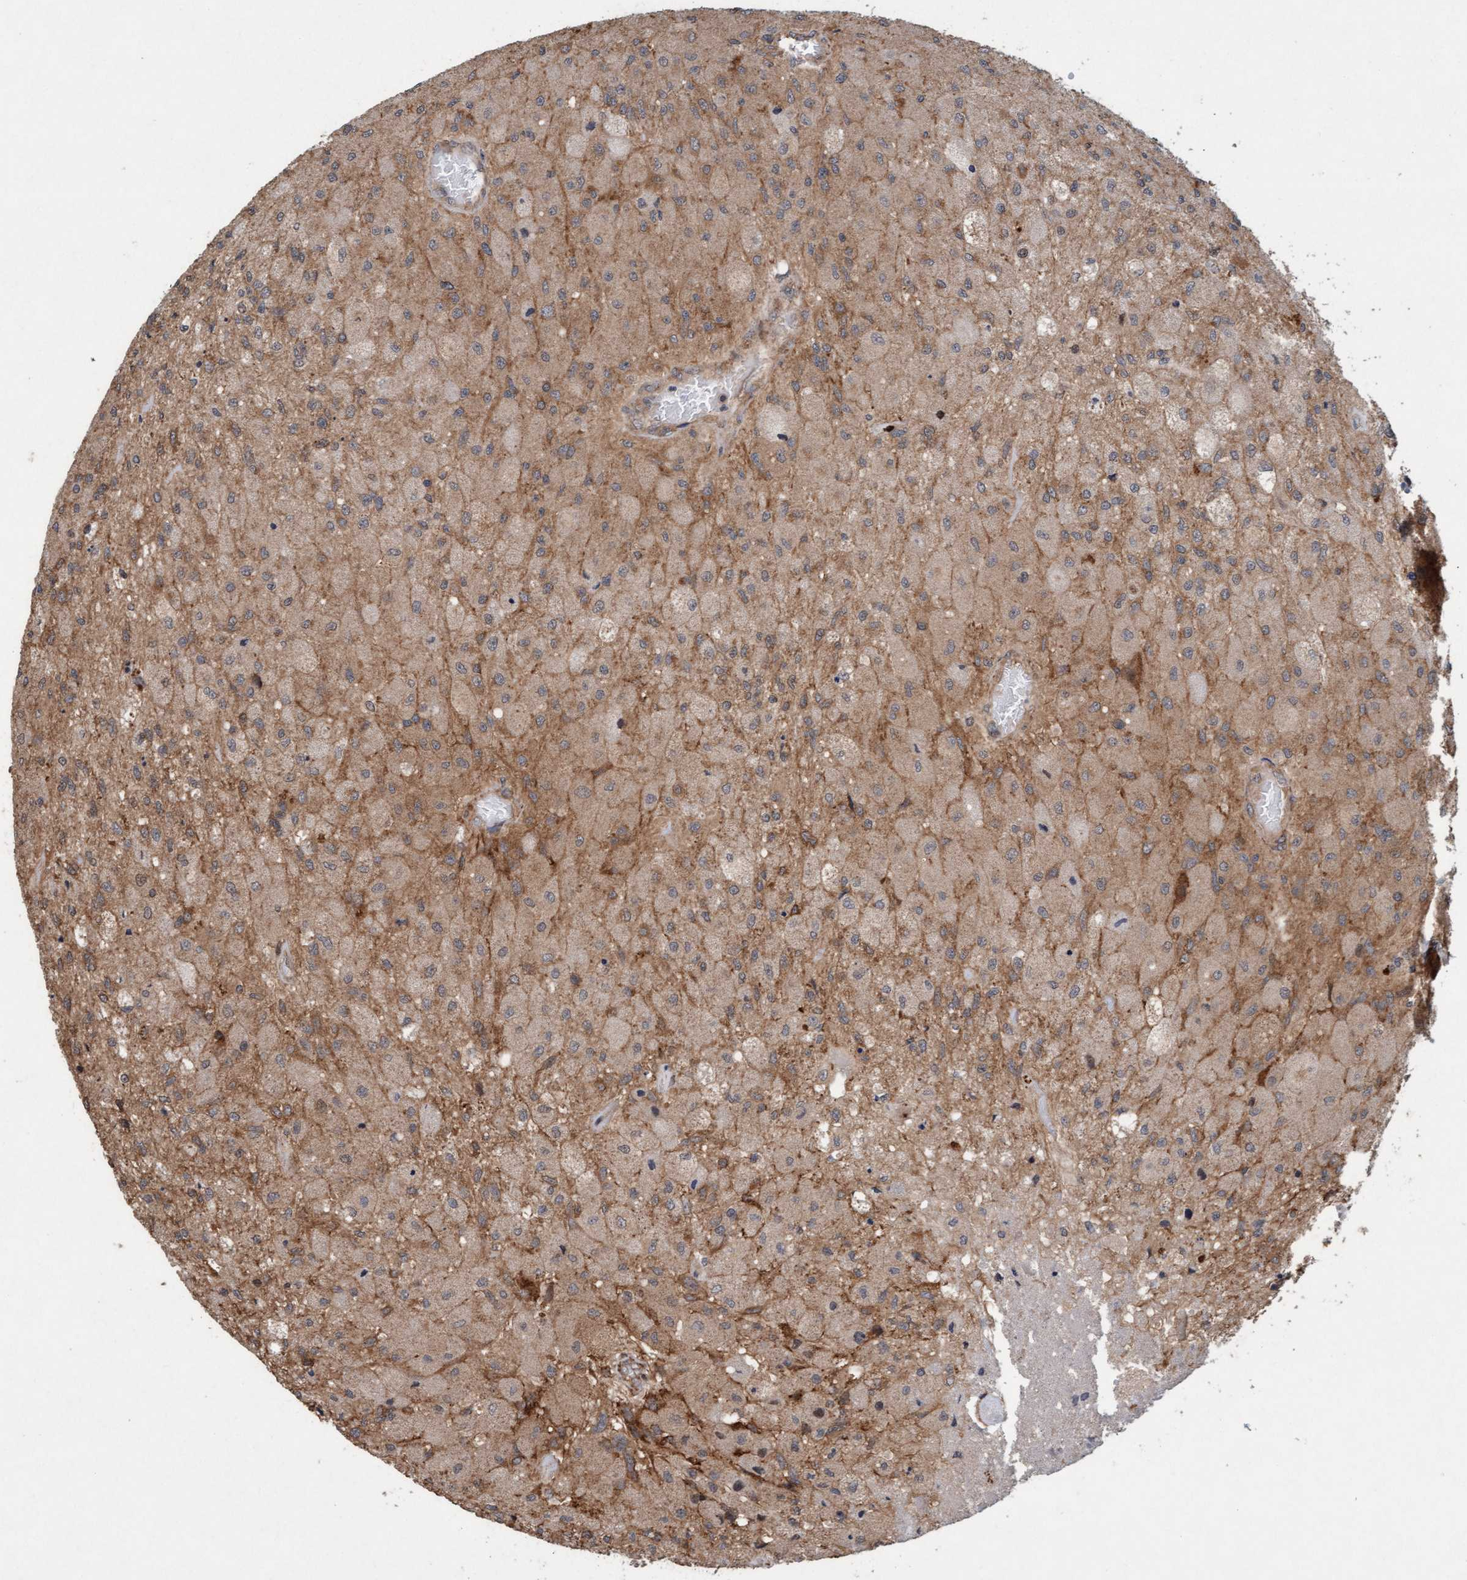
{"staining": {"intensity": "weak", "quantity": "25%-75%", "location": "cytoplasmic/membranous"}, "tissue": "glioma", "cell_type": "Tumor cells", "image_type": "cancer", "snomed": [{"axis": "morphology", "description": "Normal tissue, NOS"}, {"axis": "morphology", "description": "Glioma, malignant, High grade"}, {"axis": "topography", "description": "Cerebral cortex"}], "caption": "Immunohistochemistry (IHC) (DAB) staining of human glioma demonstrates weak cytoplasmic/membranous protein positivity in approximately 25%-75% of tumor cells.", "gene": "MLXIP", "patient": {"sex": "male", "age": 77}}